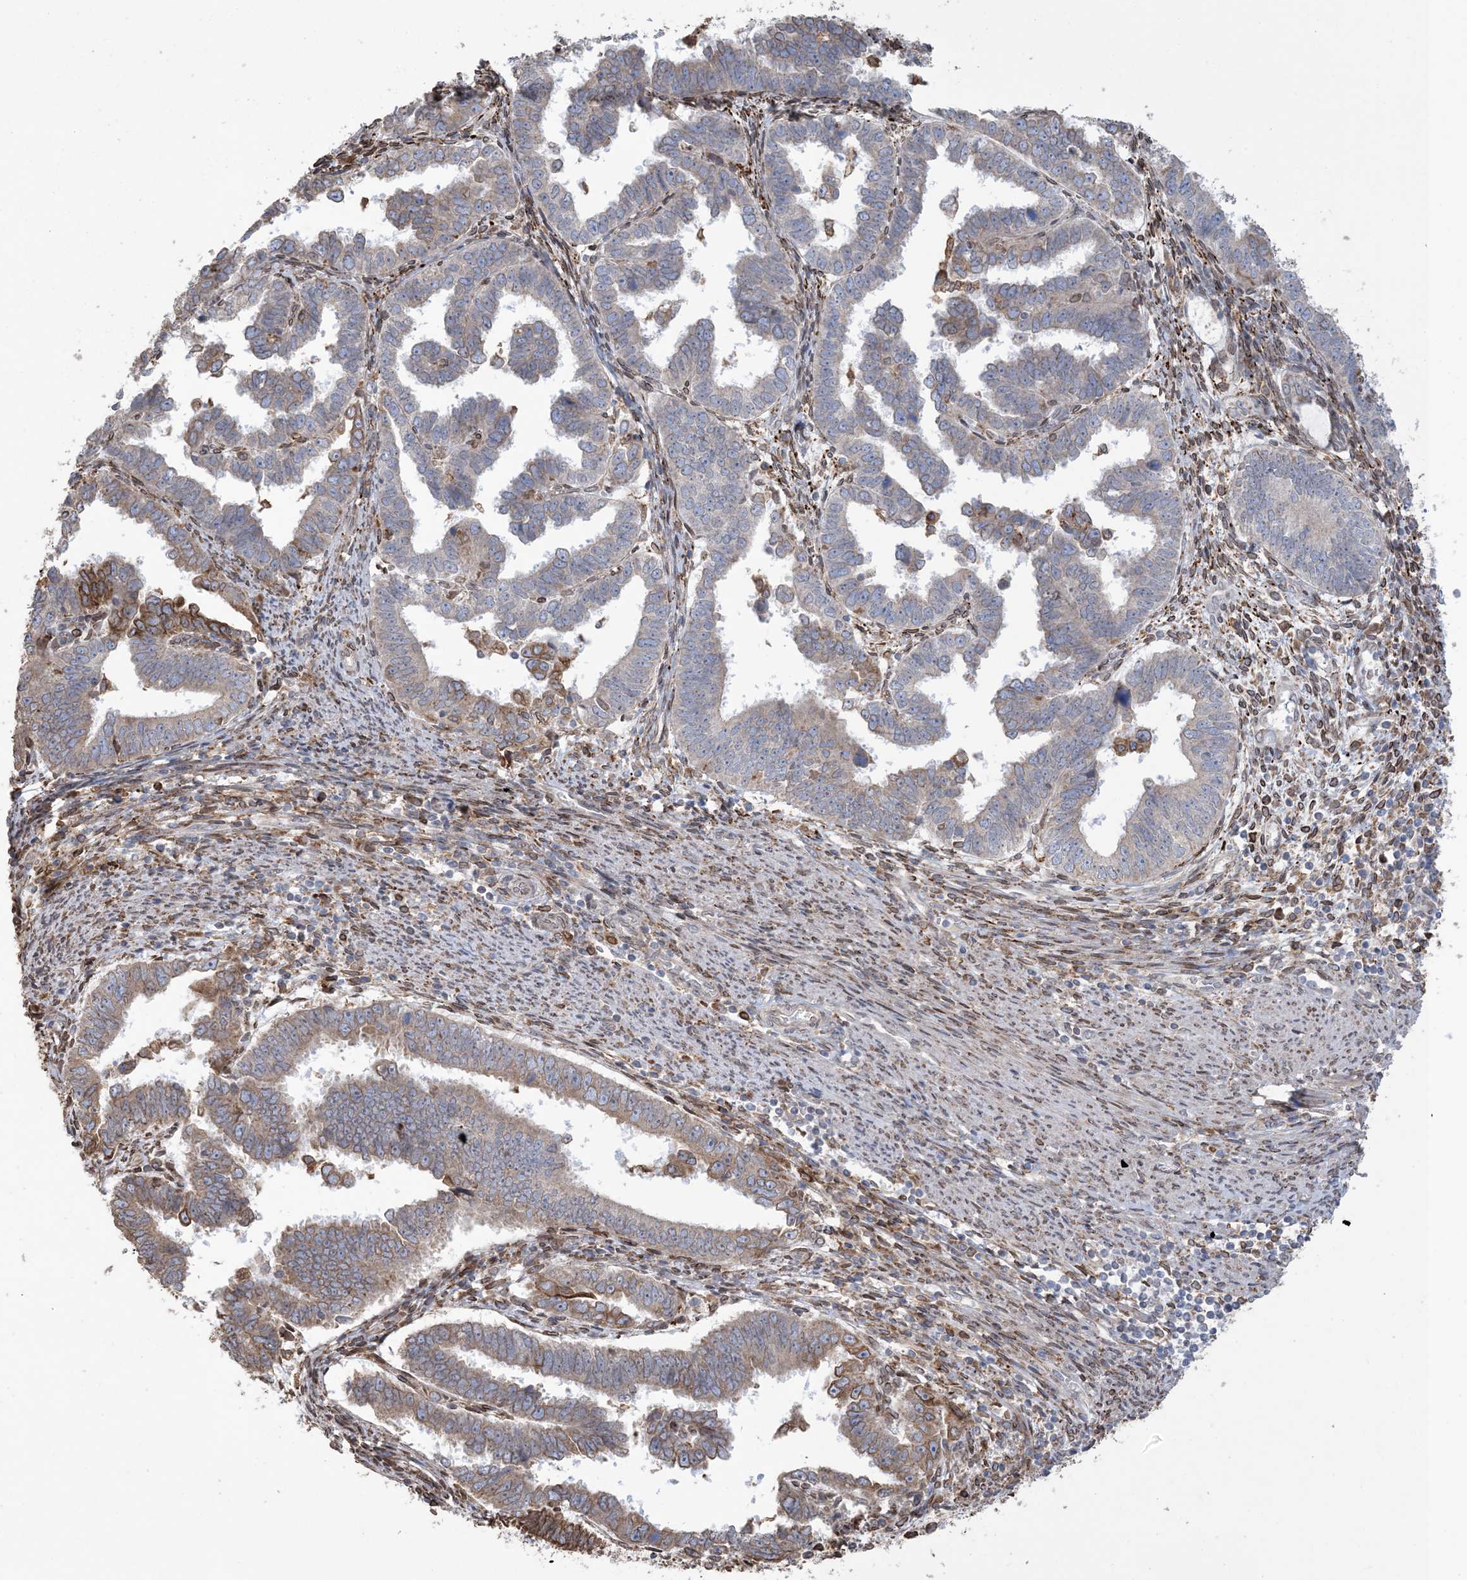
{"staining": {"intensity": "strong", "quantity": "25%-75%", "location": "cytoplasmic/membranous"}, "tissue": "endometrial cancer", "cell_type": "Tumor cells", "image_type": "cancer", "snomed": [{"axis": "morphology", "description": "Adenocarcinoma, NOS"}, {"axis": "topography", "description": "Endometrium"}], "caption": "An image showing strong cytoplasmic/membranous staining in about 25%-75% of tumor cells in adenocarcinoma (endometrial), as visualized by brown immunohistochemical staining.", "gene": "SHANK1", "patient": {"sex": "female", "age": 75}}